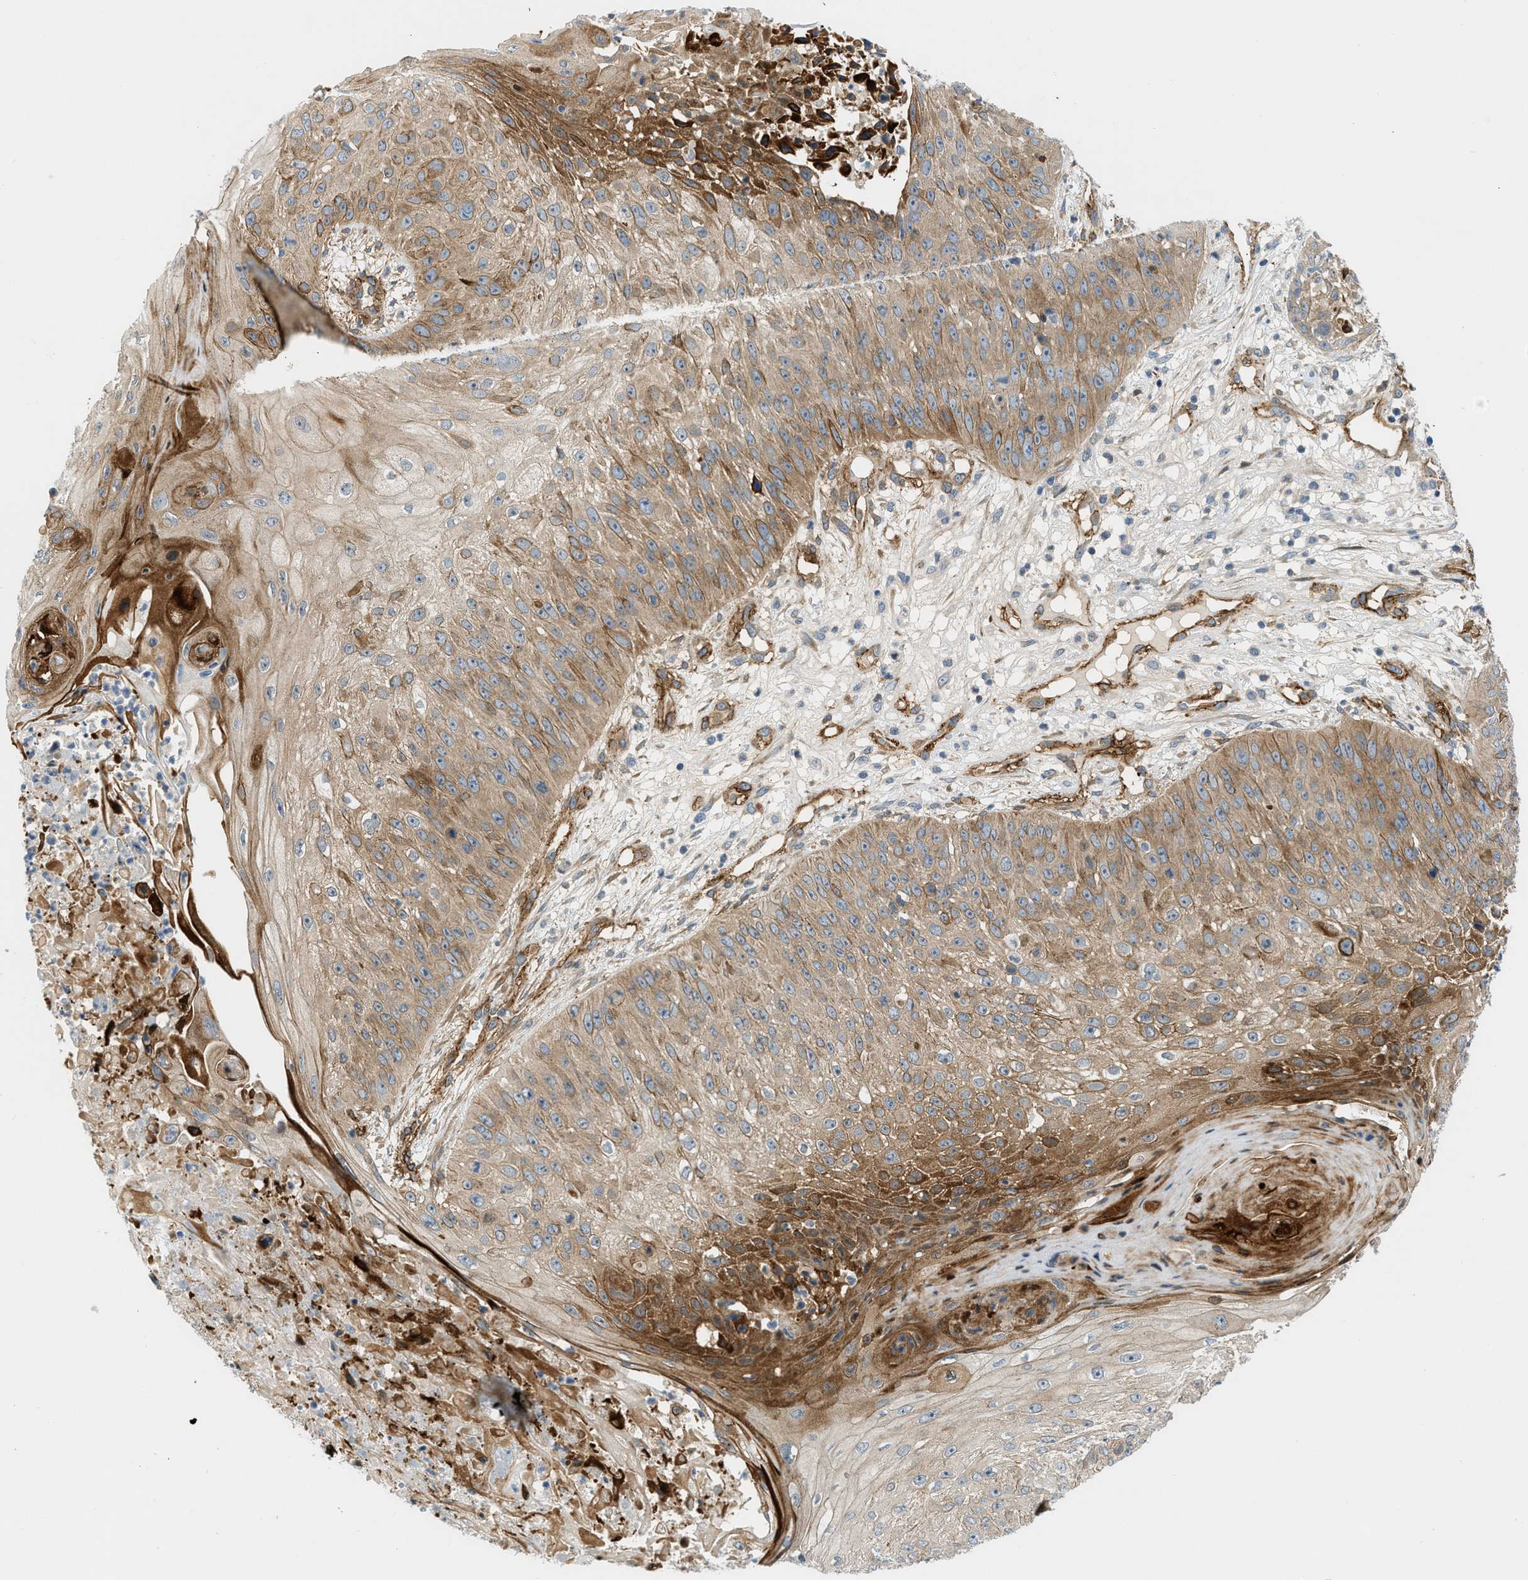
{"staining": {"intensity": "moderate", "quantity": ">75%", "location": "cytoplasmic/membranous"}, "tissue": "skin cancer", "cell_type": "Tumor cells", "image_type": "cancer", "snomed": [{"axis": "morphology", "description": "Squamous cell carcinoma, NOS"}, {"axis": "topography", "description": "Skin"}], "caption": "Immunohistochemistry histopathology image of neoplastic tissue: skin cancer (squamous cell carcinoma) stained using immunohistochemistry (IHC) reveals medium levels of moderate protein expression localized specifically in the cytoplasmic/membranous of tumor cells, appearing as a cytoplasmic/membranous brown color.", "gene": "EDNRA", "patient": {"sex": "female", "age": 80}}